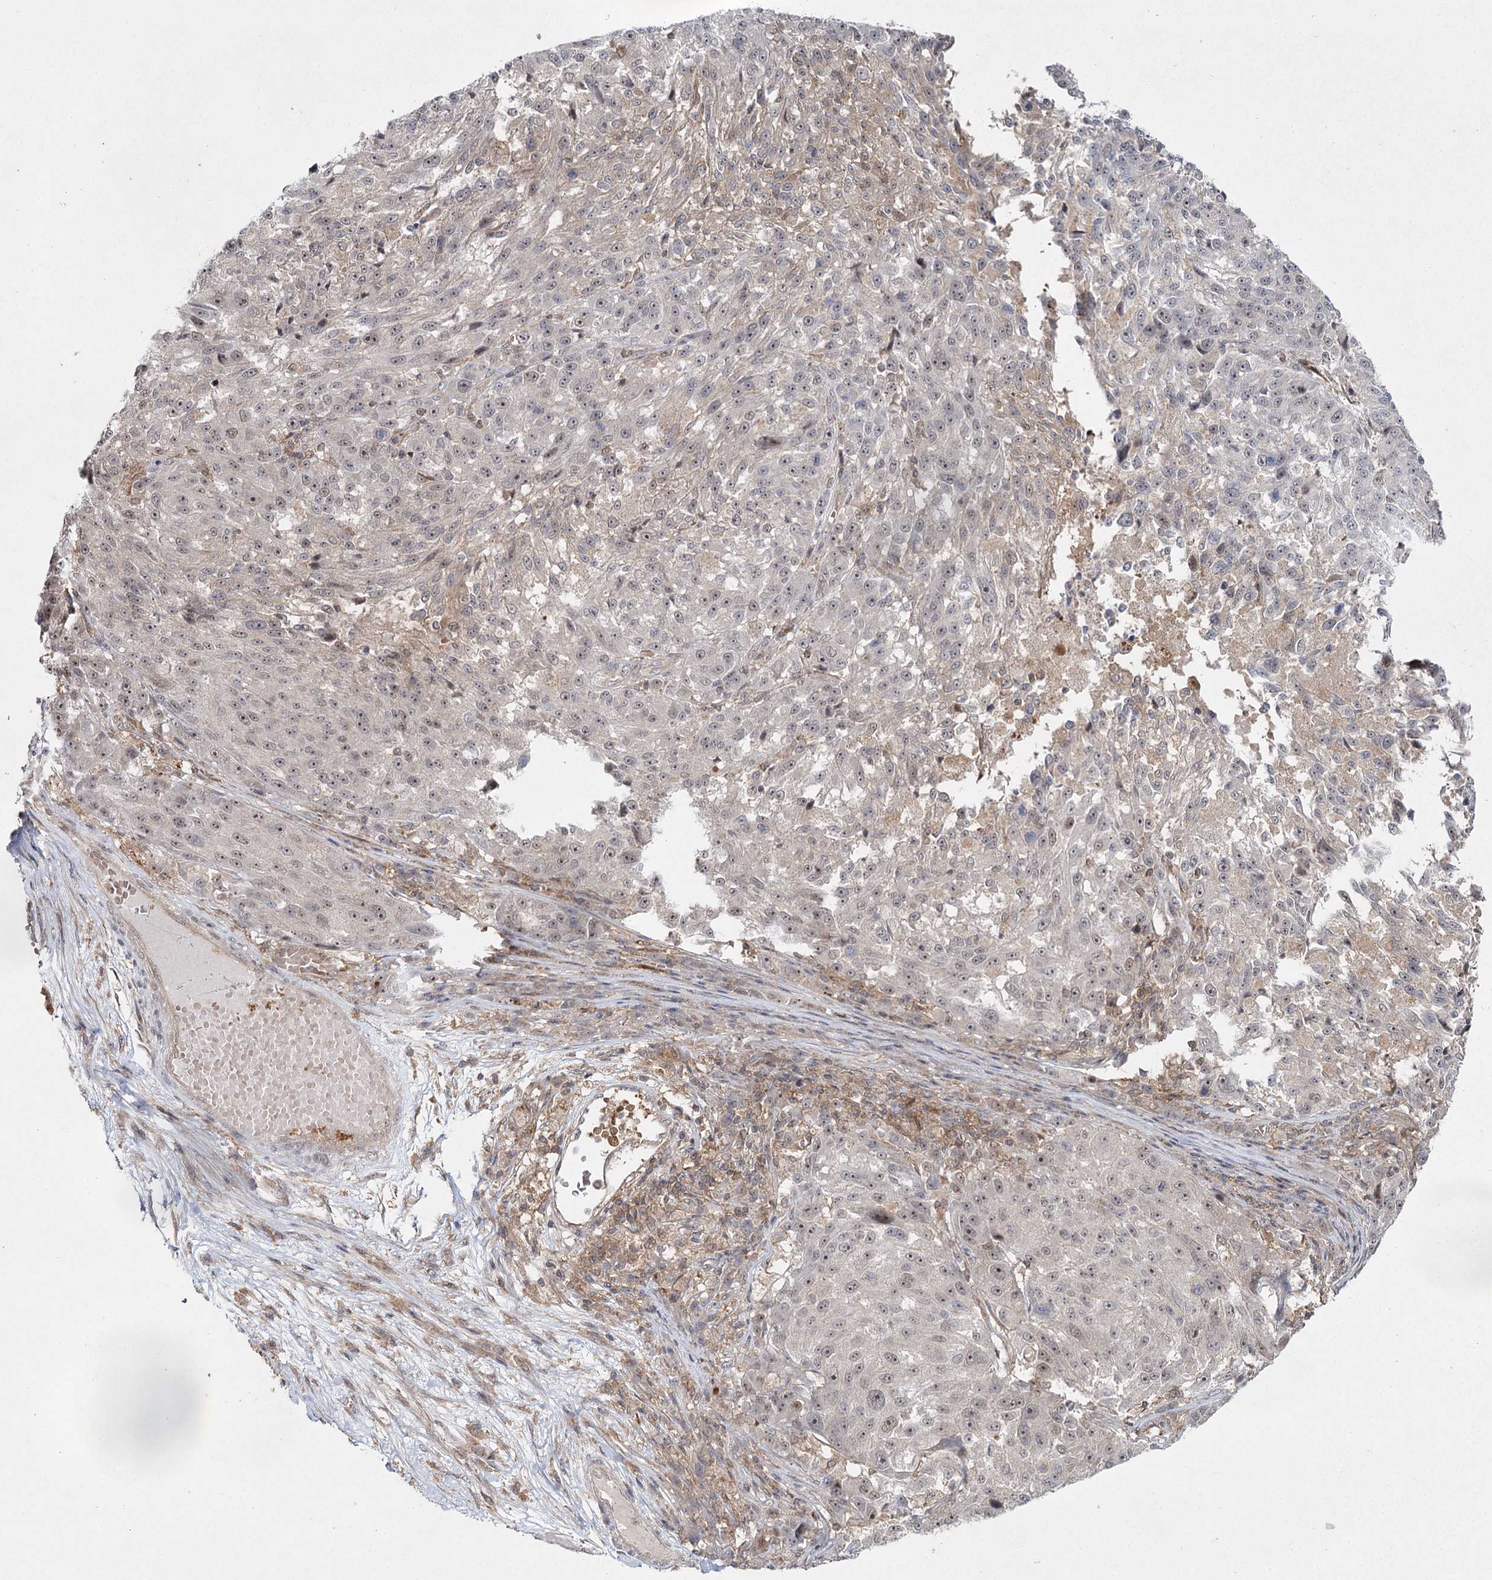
{"staining": {"intensity": "weak", "quantity": "<25%", "location": "nuclear"}, "tissue": "melanoma", "cell_type": "Tumor cells", "image_type": "cancer", "snomed": [{"axis": "morphology", "description": "Malignant melanoma, NOS"}, {"axis": "topography", "description": "Skin"}], "caption": "Tumor cells are negative for brown protein staining in melanoma.", "gene": "WDR44", "patient": {"sex": "male", "age": 53}}